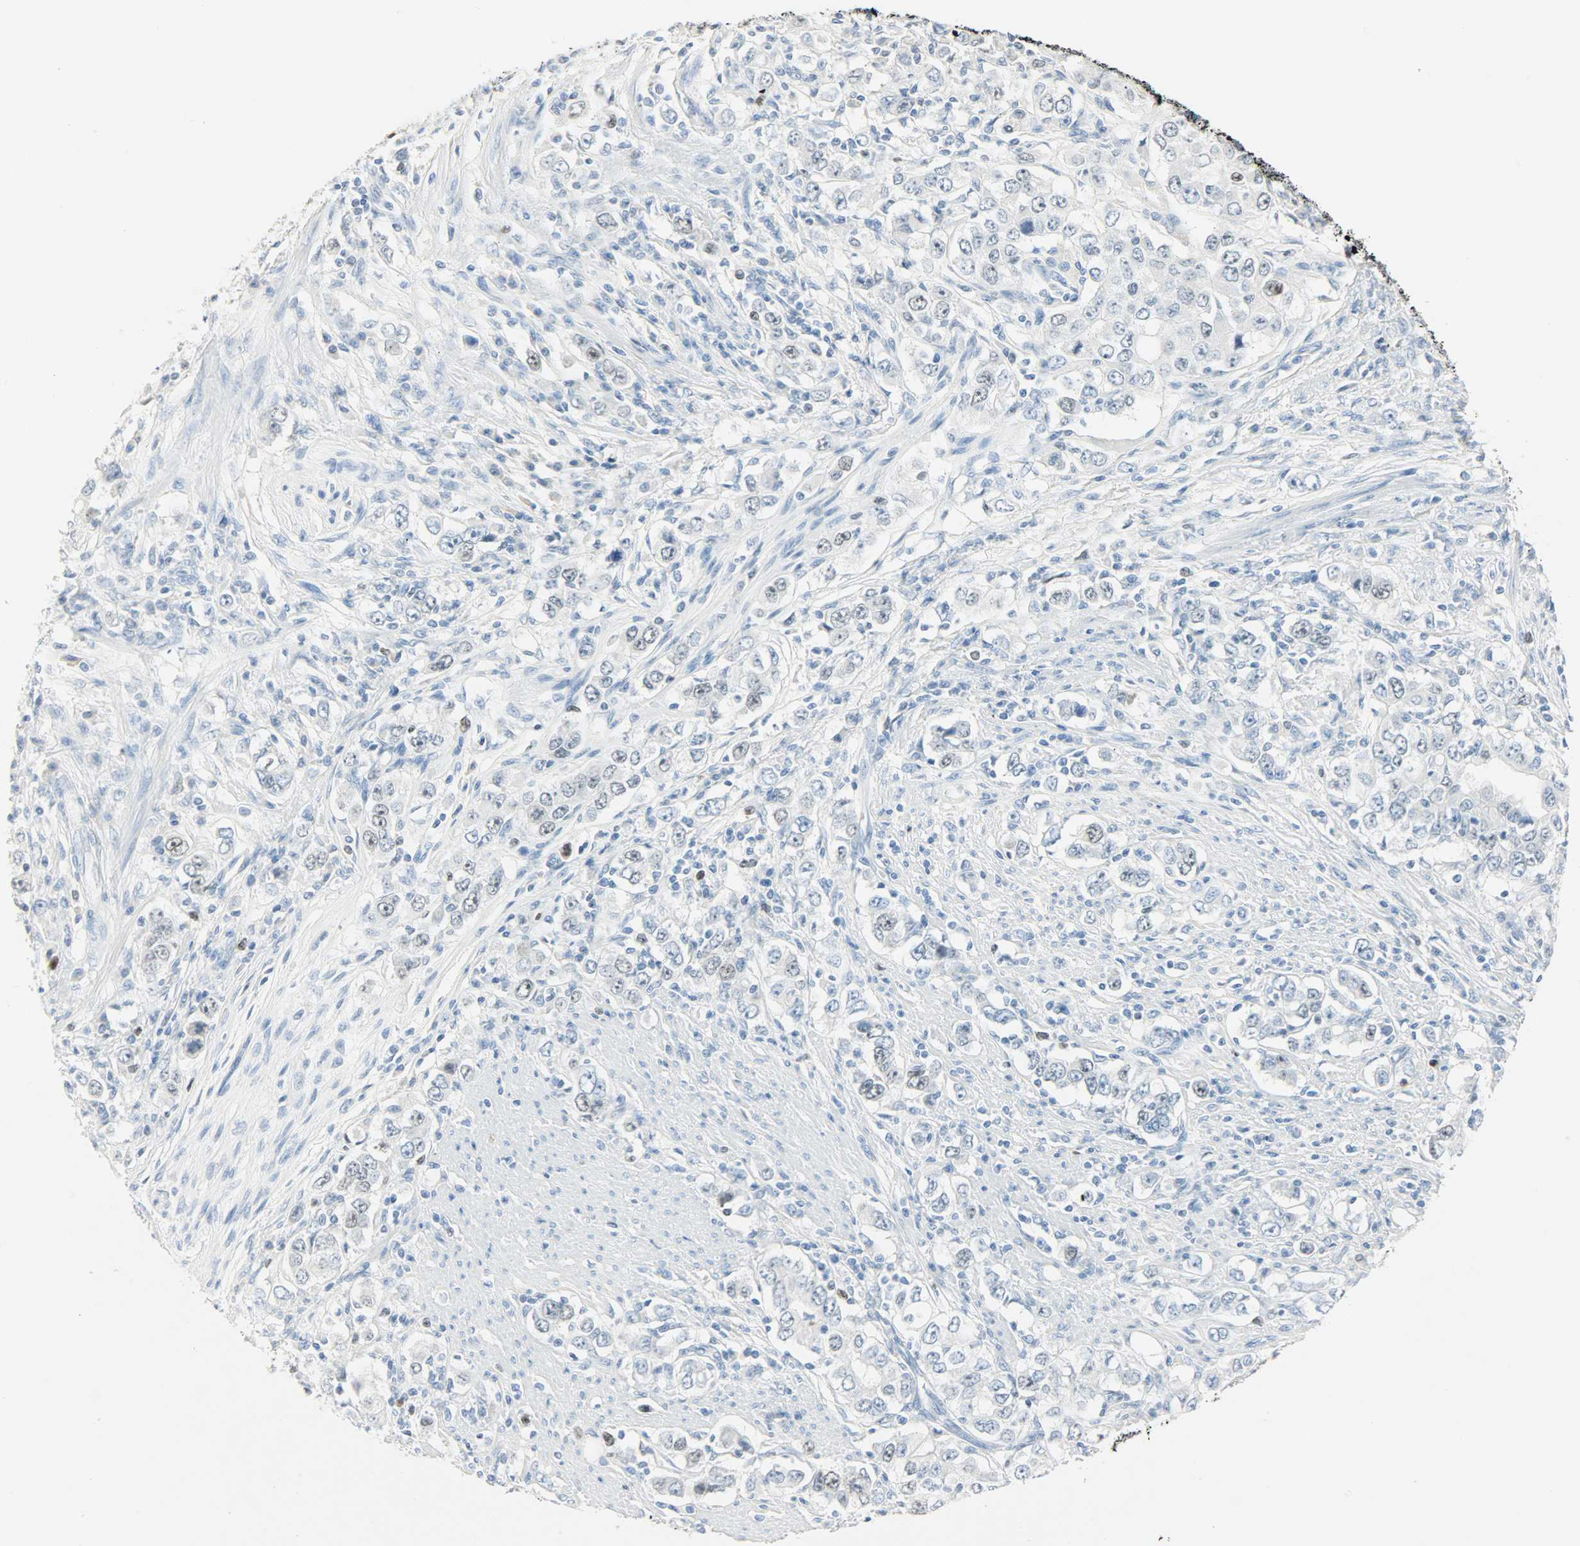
{"staining": {"intensity": "weak", "quantity": "<25%", "location": "nuclear"}, "tissue": "stomach cancer", "cell_type": "Tumor cells", "image_type": "cancer", "snomed": [{"axis": "morphology", "description": "Adenocarcinoma, NOS"}, {"axis": "topography", "description": "Stomach, lower"}], "caption": "Stomach cancer stained for a protein using immunohistochemistry (IHC) reveals no staining tumor cells.", "gene": "HELLS", "patient": {"sex": "female", "age": 72}}